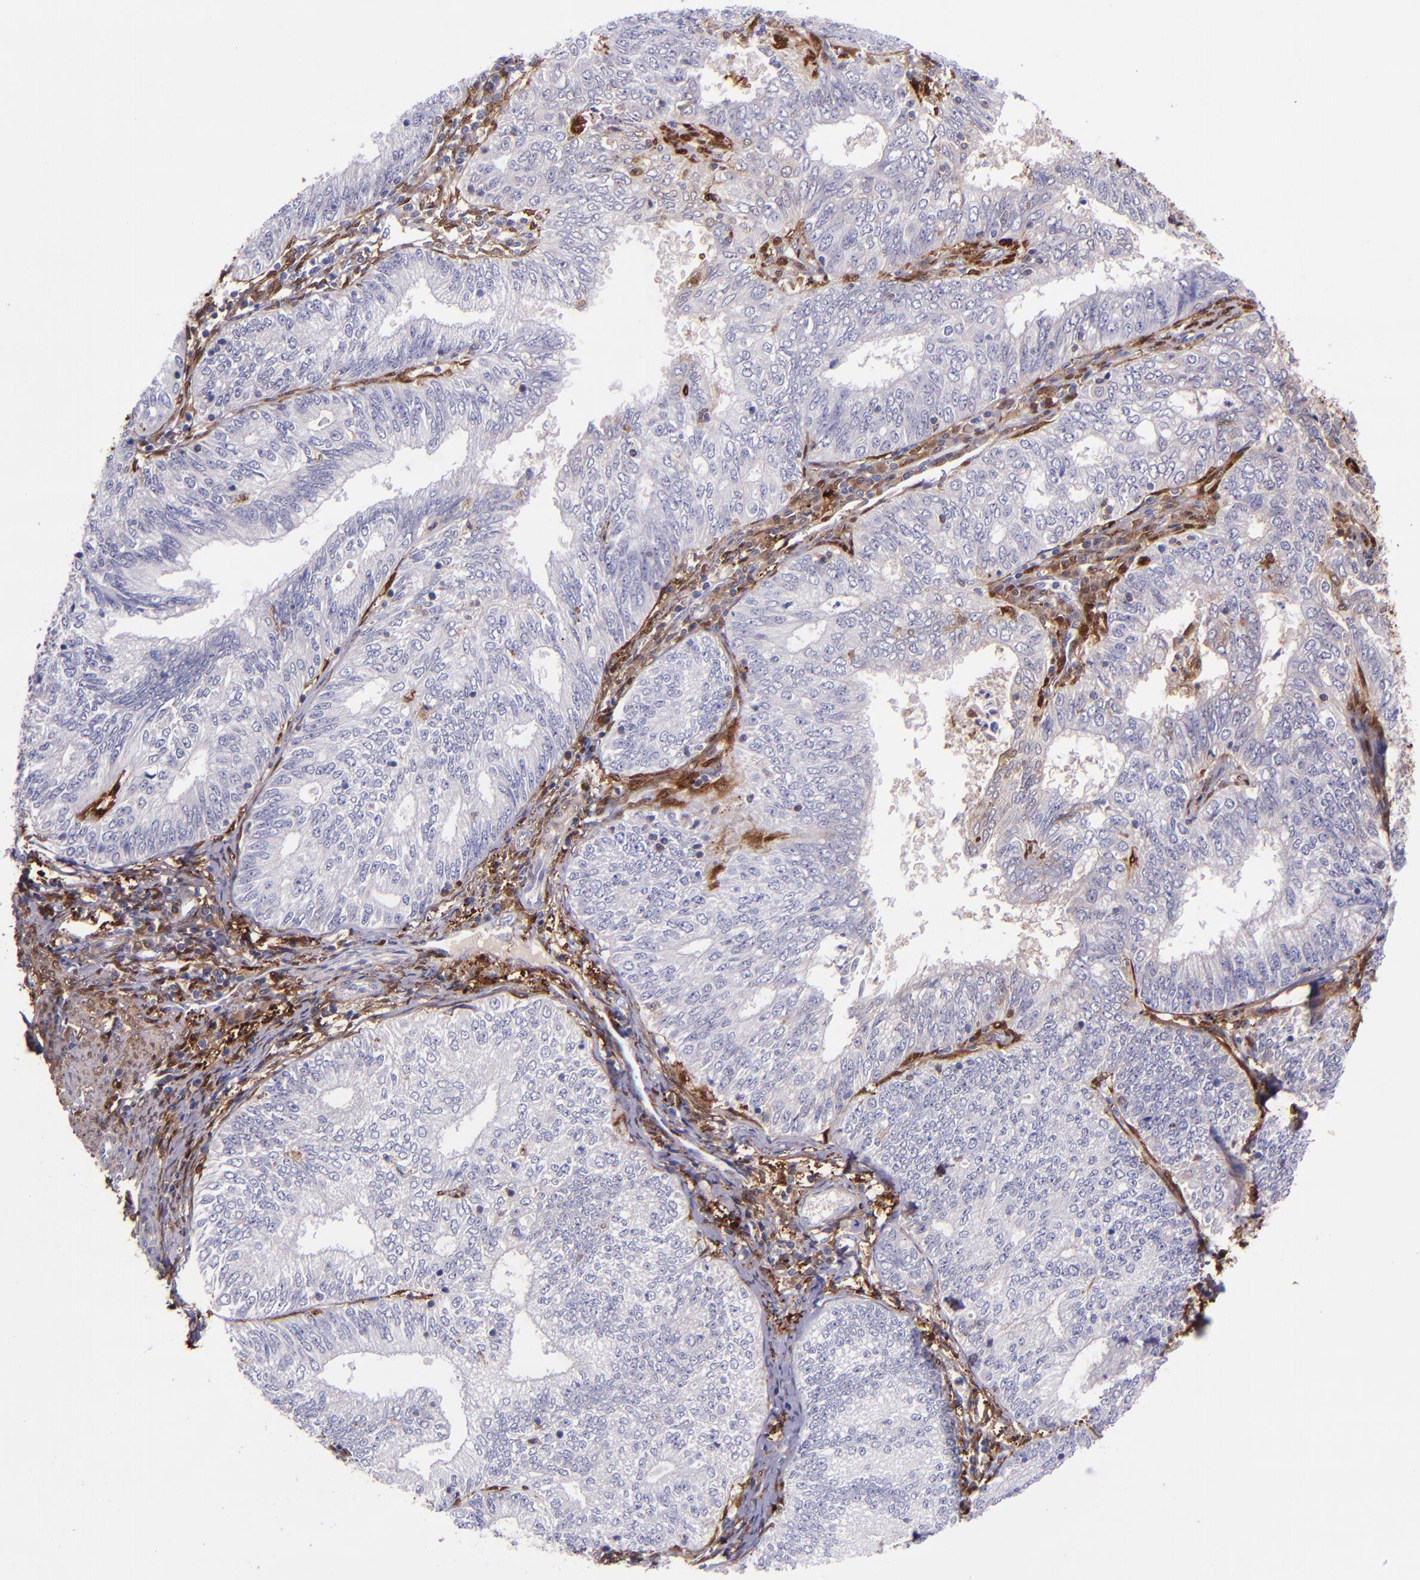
{"staining": {"intensity": "negative", "quantity": "none", "location": "none"}, "tissue": "endometrial cancer", "cell_type": "Tumor cells", "image_type": "cancer", "snomed": [{"axis": "morphology", "description": "Adenocarcinoma, NOS"}, {"axis": "topography", "description": "Endometrium"}], "caption": "Tumor cells are negative for brown protein staining in endometrial cancer (adenocarcinoma).", "gene": "LGALS1", "patient": {"sex": "female", "age": 69}}